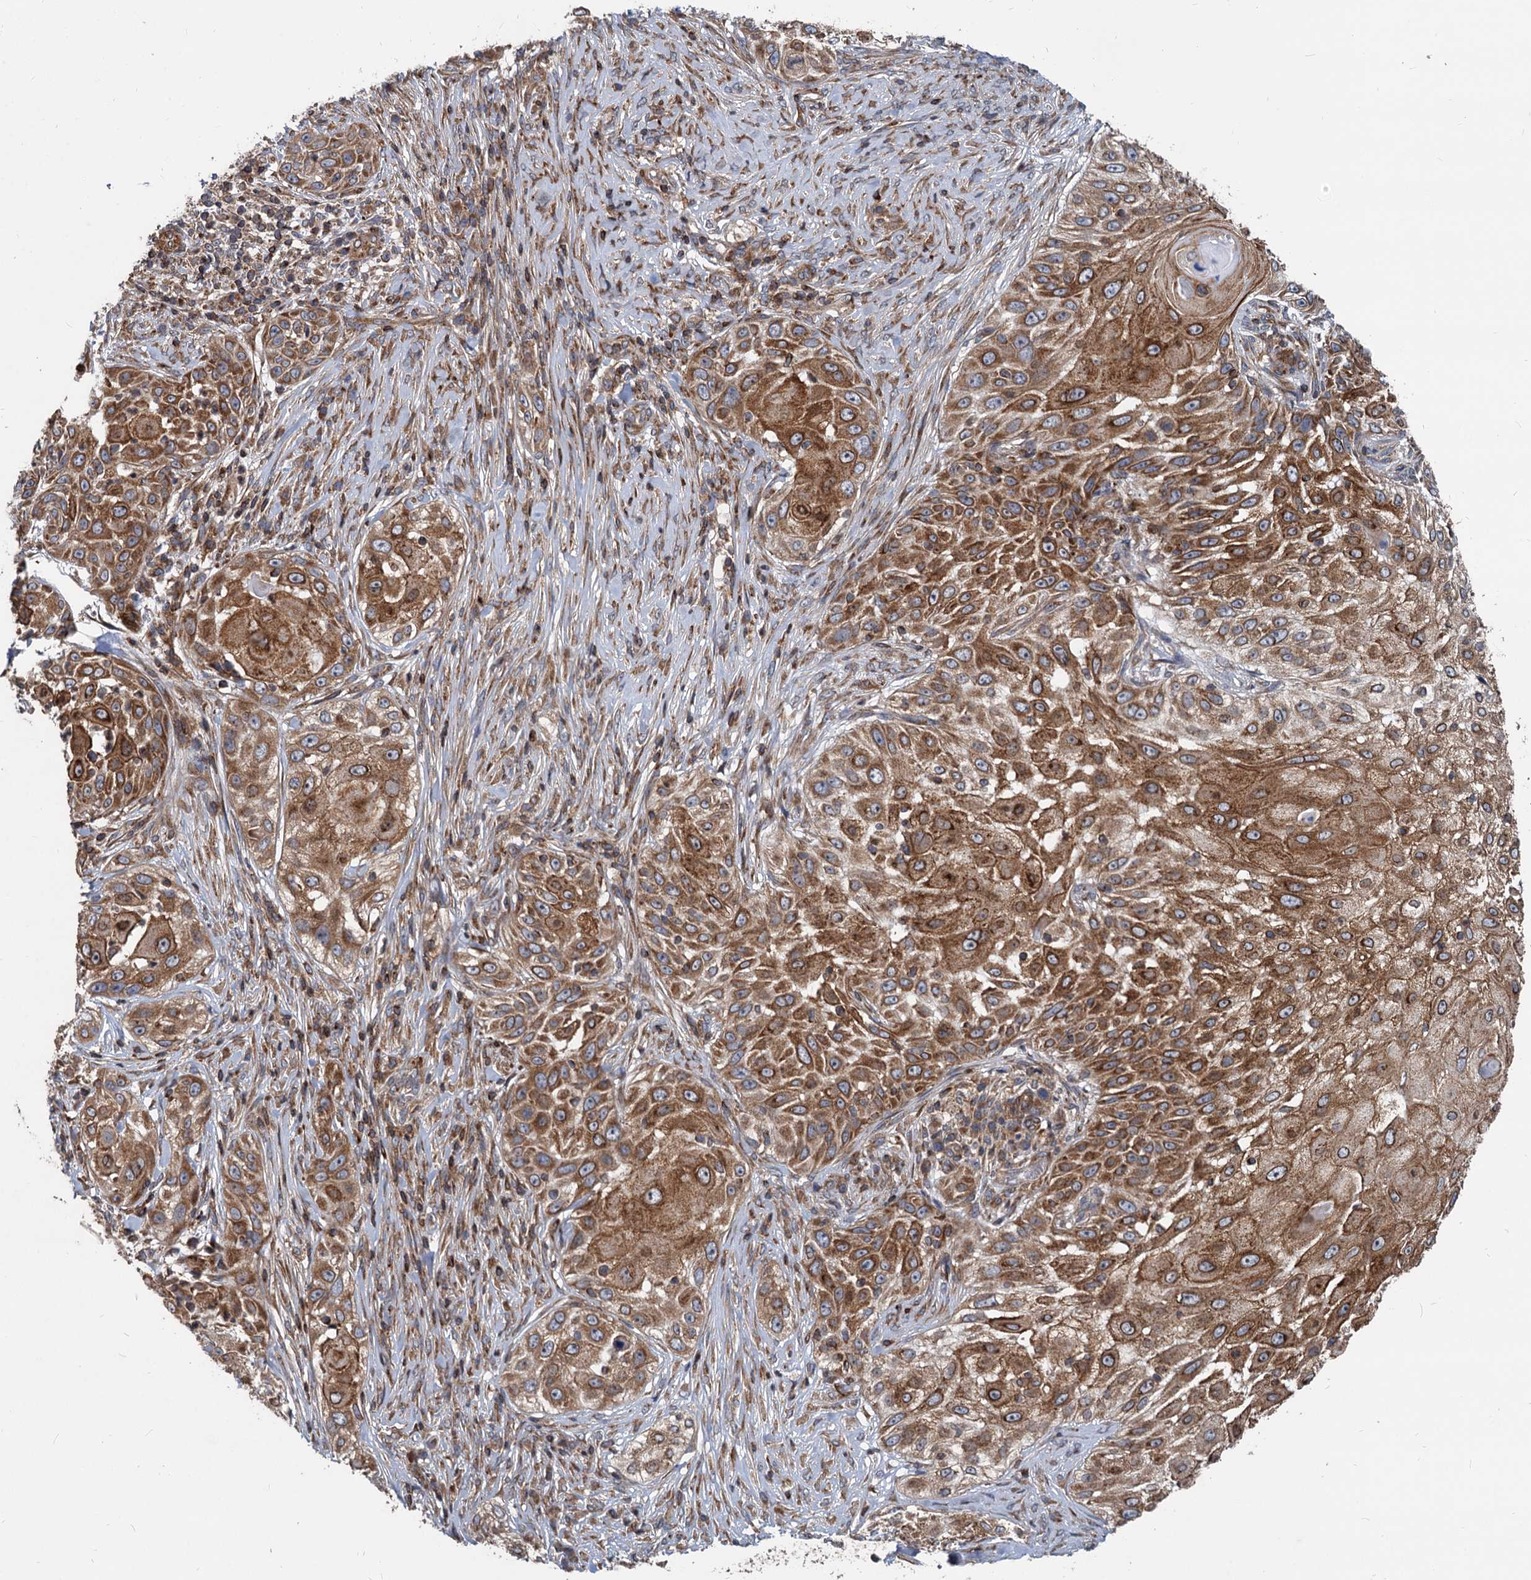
{"staining": {"intensity": "strong", "quantity": ">75%", "location": "cytoplasmic/membranous"}, "tissue": "skin cancer", "cell_type": "Tumor cells", "image_type": "cancer", "snomed": [{"axis": "morphology", "description": "Squamous cell carcinoma, NOS"}, {"axis": "topography", "description": "Skin"}], "caption": "Human squamous cell carcinoma (skin) stained with a protein marker reveals strong staining in tumor cells.", "gene": "STIM1", "patient": {"sex": "female", "age": 44}}